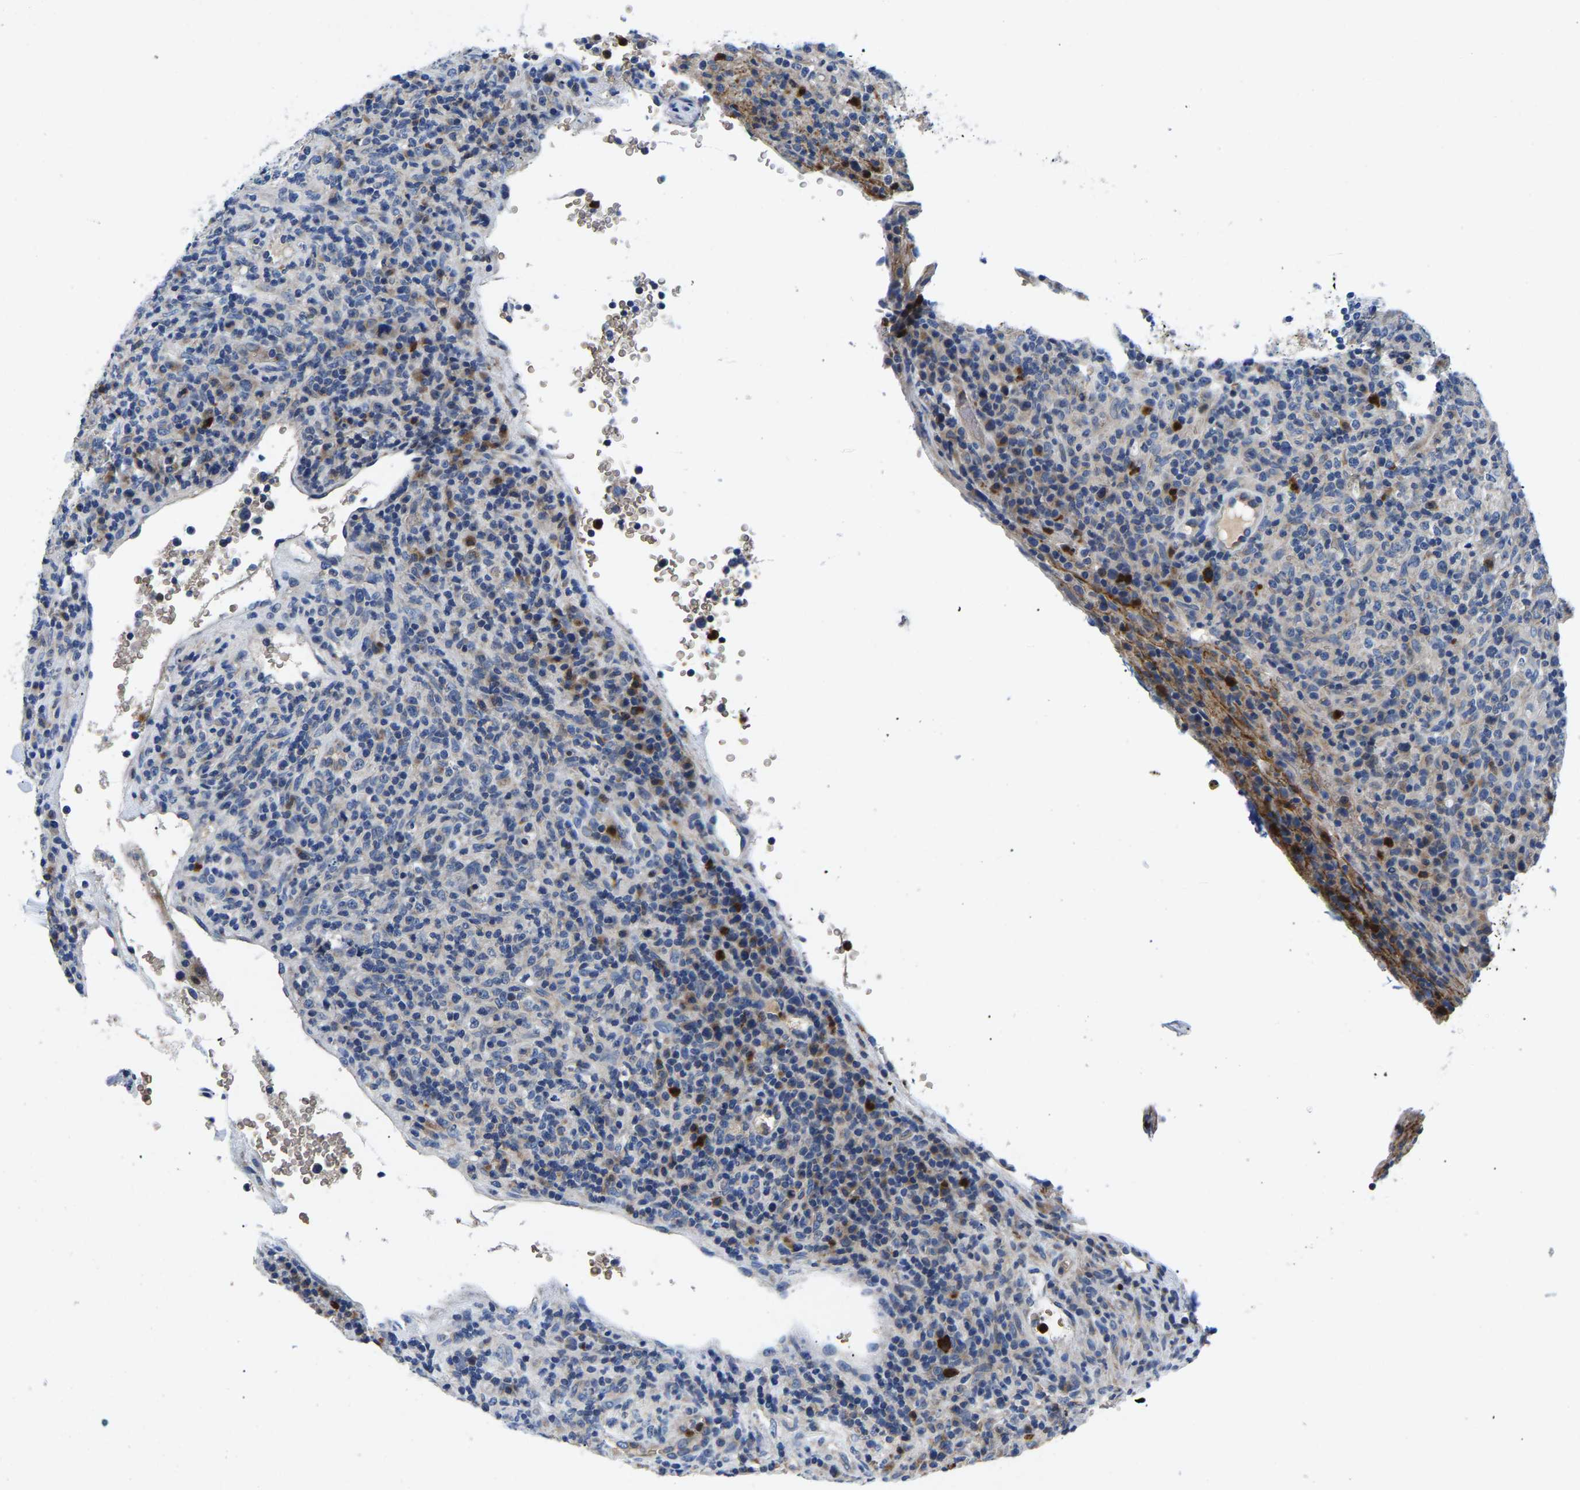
{"staining": {"intensity": "negative", "quantity": "none", "location": "none"}, "tissue": "lymphoma", "cell_type": "Tumor cells", "image_type": "cancer", "snomed": [{"axis": "morphology", "description": "Malignant lymphoma, non-Hodgkin's type, High grade"}, {"axis": "topography", "description": "Lymph node"}], "caption": "Tumor cells show no significant protein positivity in malignant lymphoma, non-Hodgkin's type (high-grade). Nuclei are stained in blue.", "gene": "TOR1B", "patient": {"sex": "female", "age": 76}}